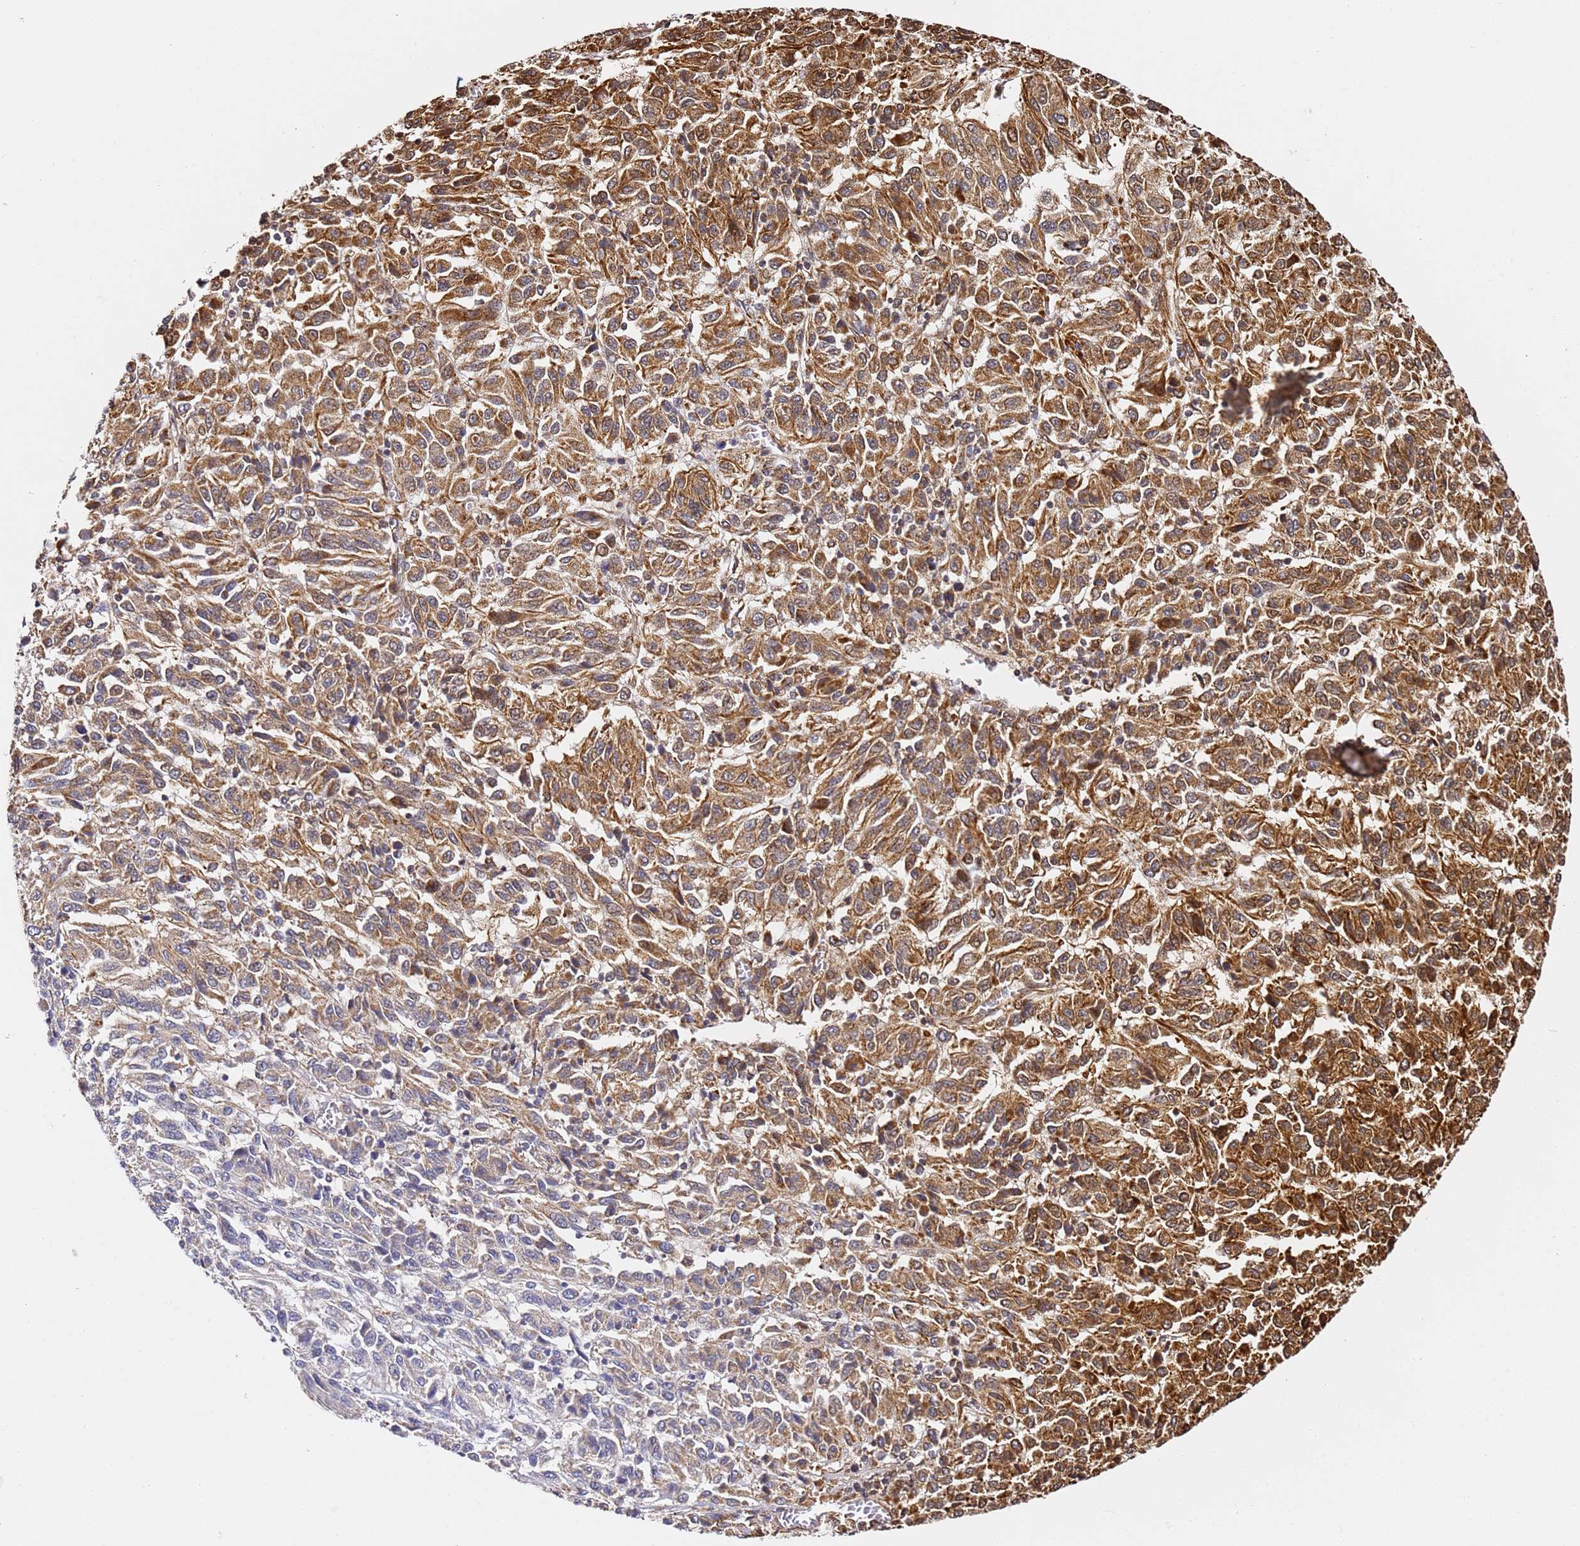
{"staining": {"intensity": "strong", "quantity": "25%-75%", "location": "cytoplasmic/membranous"}, "tissue": "melanoma", "cell_type": "Tumor cells", "image_type": "cancer", "snomed": [{"axis": "morphology", "description": "Malignant melanoma, Metastatic site"}, {"axis": "topography", "description": "Lung"}], "caption": "Strong cytoplasmic/membranous expression is identified in approximately 25%-75% of tumor cells in malignant melanoma (metastatic site).", "gene": "SMOX", "patient": {"sex": "male", "age": 64}}